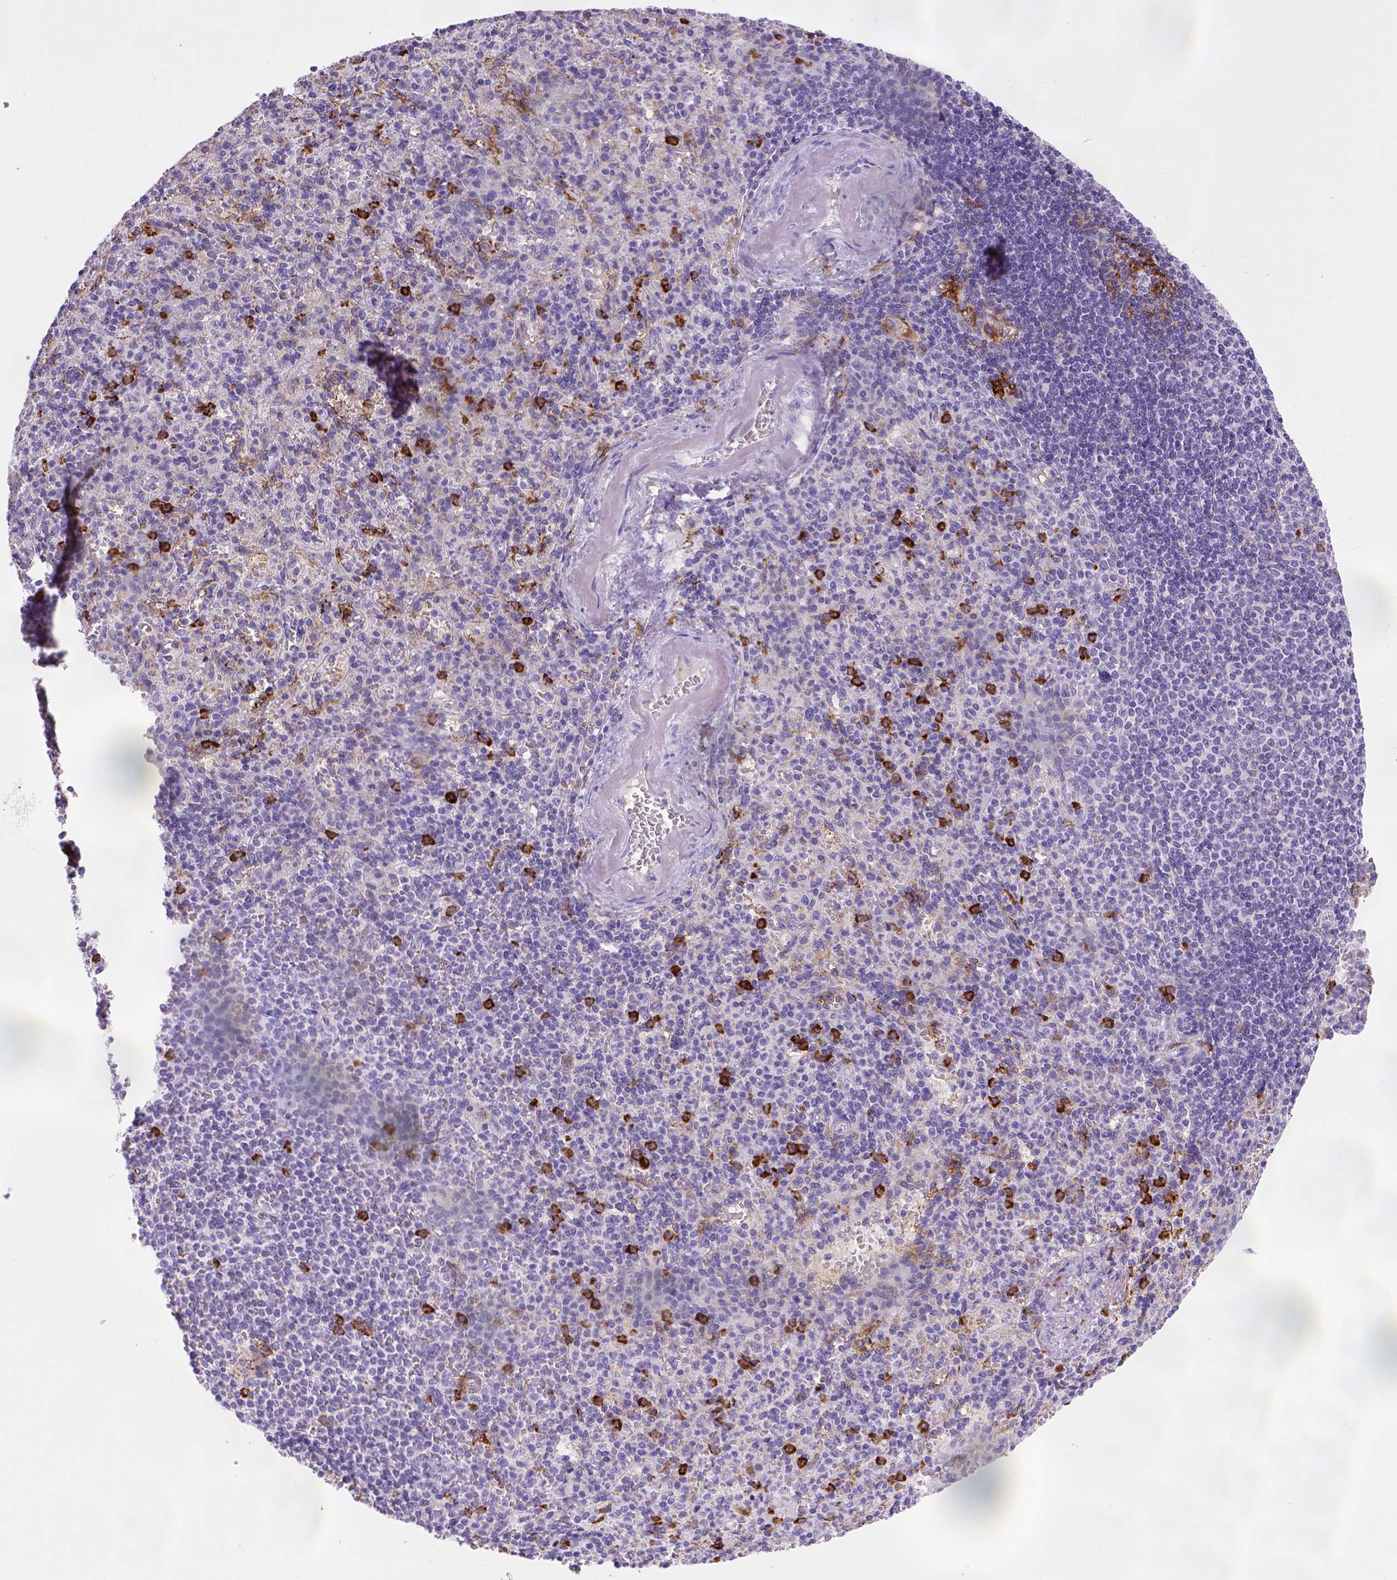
{"staining": {"intensity": "strong", "quantity": "<25%", "location": "cytoplasmic/membranous"}, "tissue": "spleen", "cell_type": "Cells in red pulp", "image_type": "normal", "snomed": [{"axis": "morphology", "description": "Normal tissue, NOS"}, {"axis": "topography", "description": "Spleen"}], "caption": "Brown immunohistochemical staining in normal spleen reveals strong cytoplasmic/membranous expression in approximately <25% of cells in red pulp. (Stains: DAB (3,3'-diaminobenzidine) in brown, nuclei in blue, Microscopy: brightfield microscopy at high magnification).", "gene": "CD14", "patient": {"sex": "female", "age": 74}}